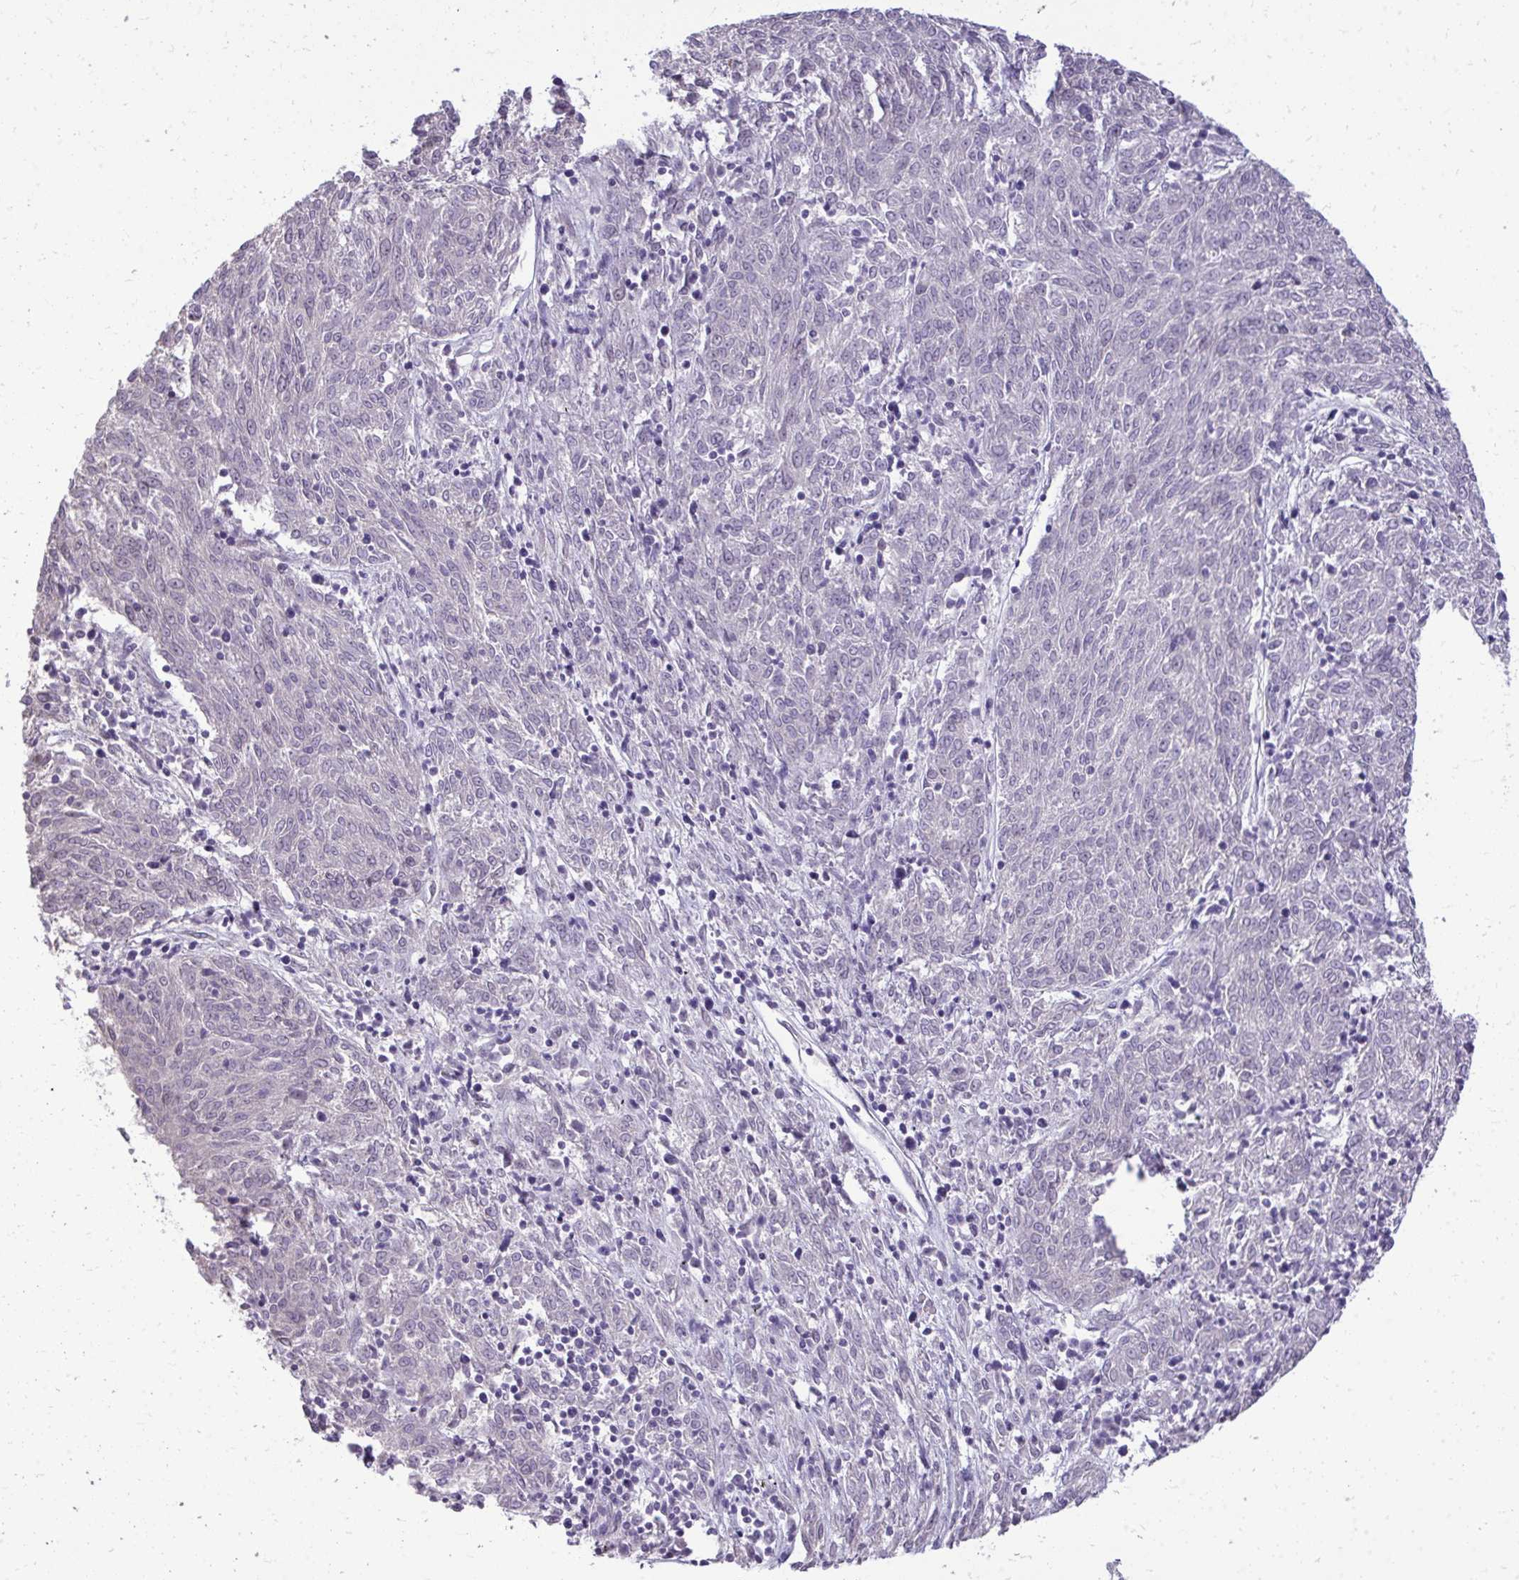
{"staining": {"intensity": "negative", "quantity": "none", "location": "none"}, "tissue": "melanoma", "cell_type": "Tumor cells", "image_type": "cancer", "snomed": [{"axis": "morphology", "description": "Malignant melanoma, NOS"}, {"axis": "topography", "description": "Skin"}], "caption": "Tumor cells are negative for protein expression in human melanoma. (Stains: DAB (3,3'-diaminobenzidine) immunohistochemistry (IHC) with hematoxylin counter stain, Microscopy: brightfield microscopy at high magnification).", "gene": "DLX4", "patient": {"sex": "female", "age": 72}}